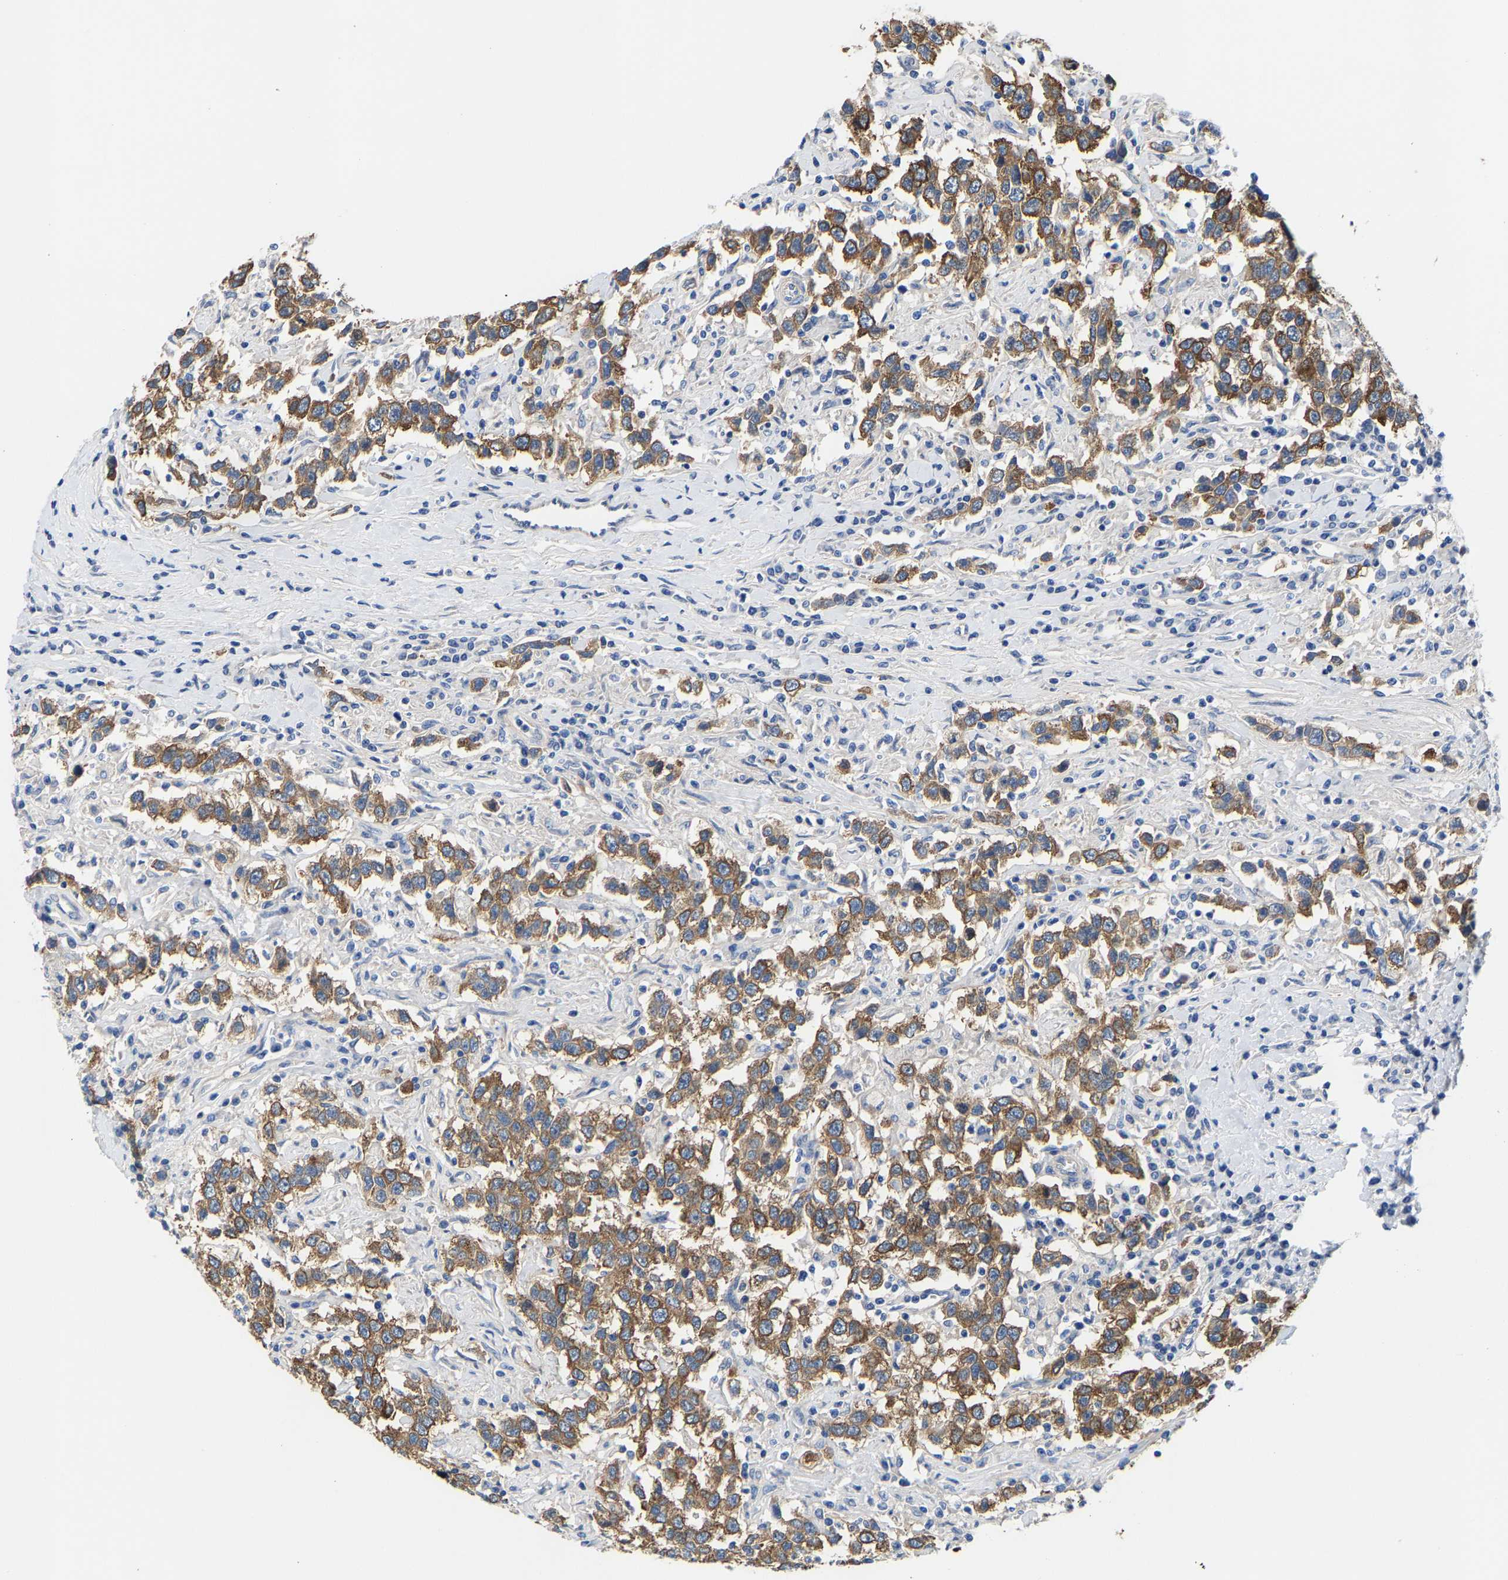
{"staining": {"intensity": "moderate", "quantity": ">75%", "location": "cytoplasmic/membranous"}, "tissue": "testis cancer", "cell_type": "Tumor cells", "image_type": "cancer", "snomed": [{"axis": "morphology", "description": "Seminoma, NOS"}, {"axis": "topography", "description": "Testis"}], "caption": "IHC image of neoplastic tissue: human testis cancer stained using immunohistochemistry (IHC) shows medium levels of moderate protein expression localized specifically in the cytoplasmic/membranous of tumor cells, appearing as a cytoplasmic/membranous brown color.", "gene": "DSCAM", "patient": {"sex": "male", "age": 41}}